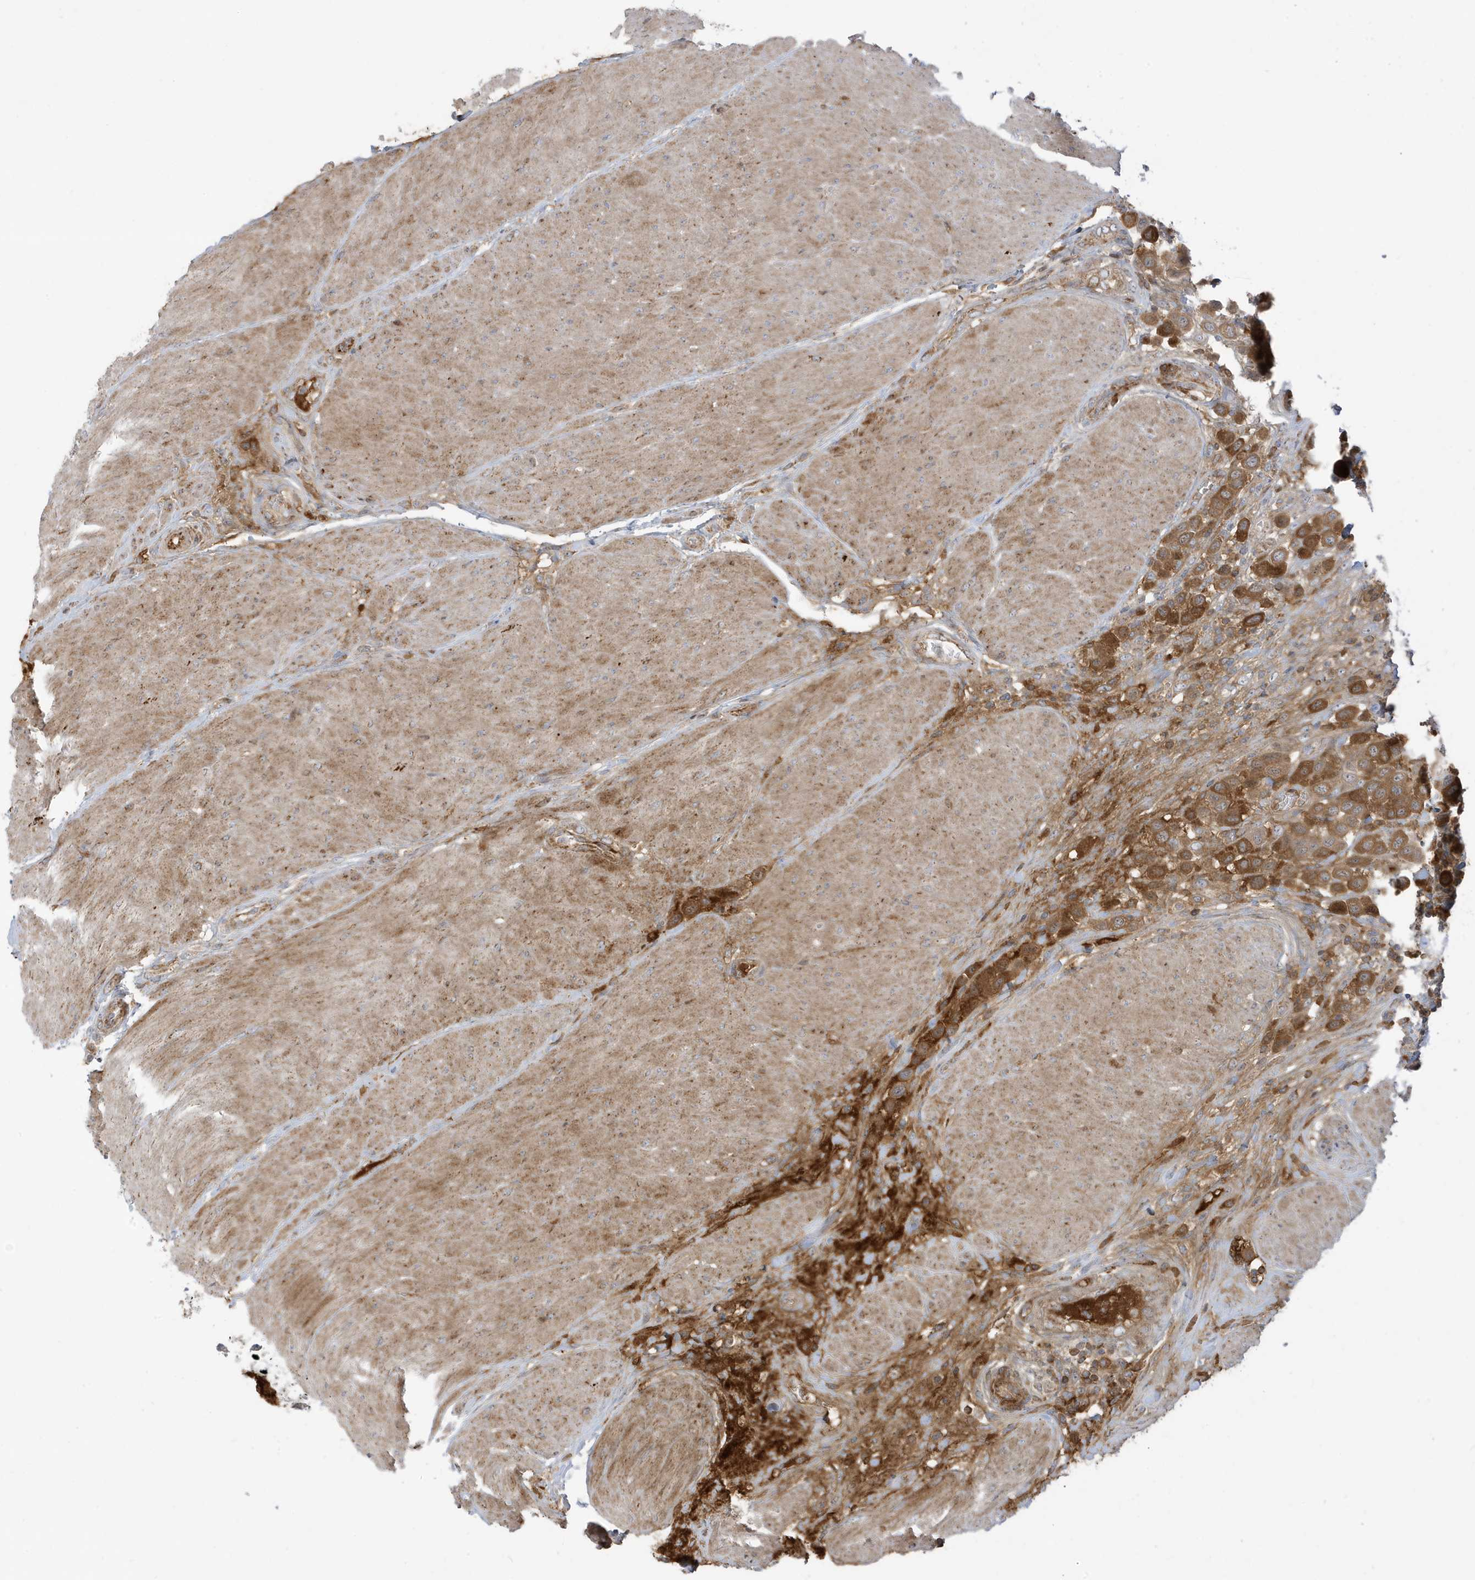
{"staining": {"intensity": "moderate", "quantity": ">75%", "location": "cytoplasmic/membranous"}, "tissue": "urothelial cancer", "cell_type": "Tumor cells", "image_type": "cancer", "snomed": [{"axis": "morphology", "description": "Urothelial carcinoma, High grade"}, {"axis": "topography", "description": "Urinary bladder"}], "caption": "Human urothelial cancer stained with a protein marker demonstrates moderate staining in tumor cells.", "gene": "IFT57", "patient": {"sex": "male", "age": 50}}